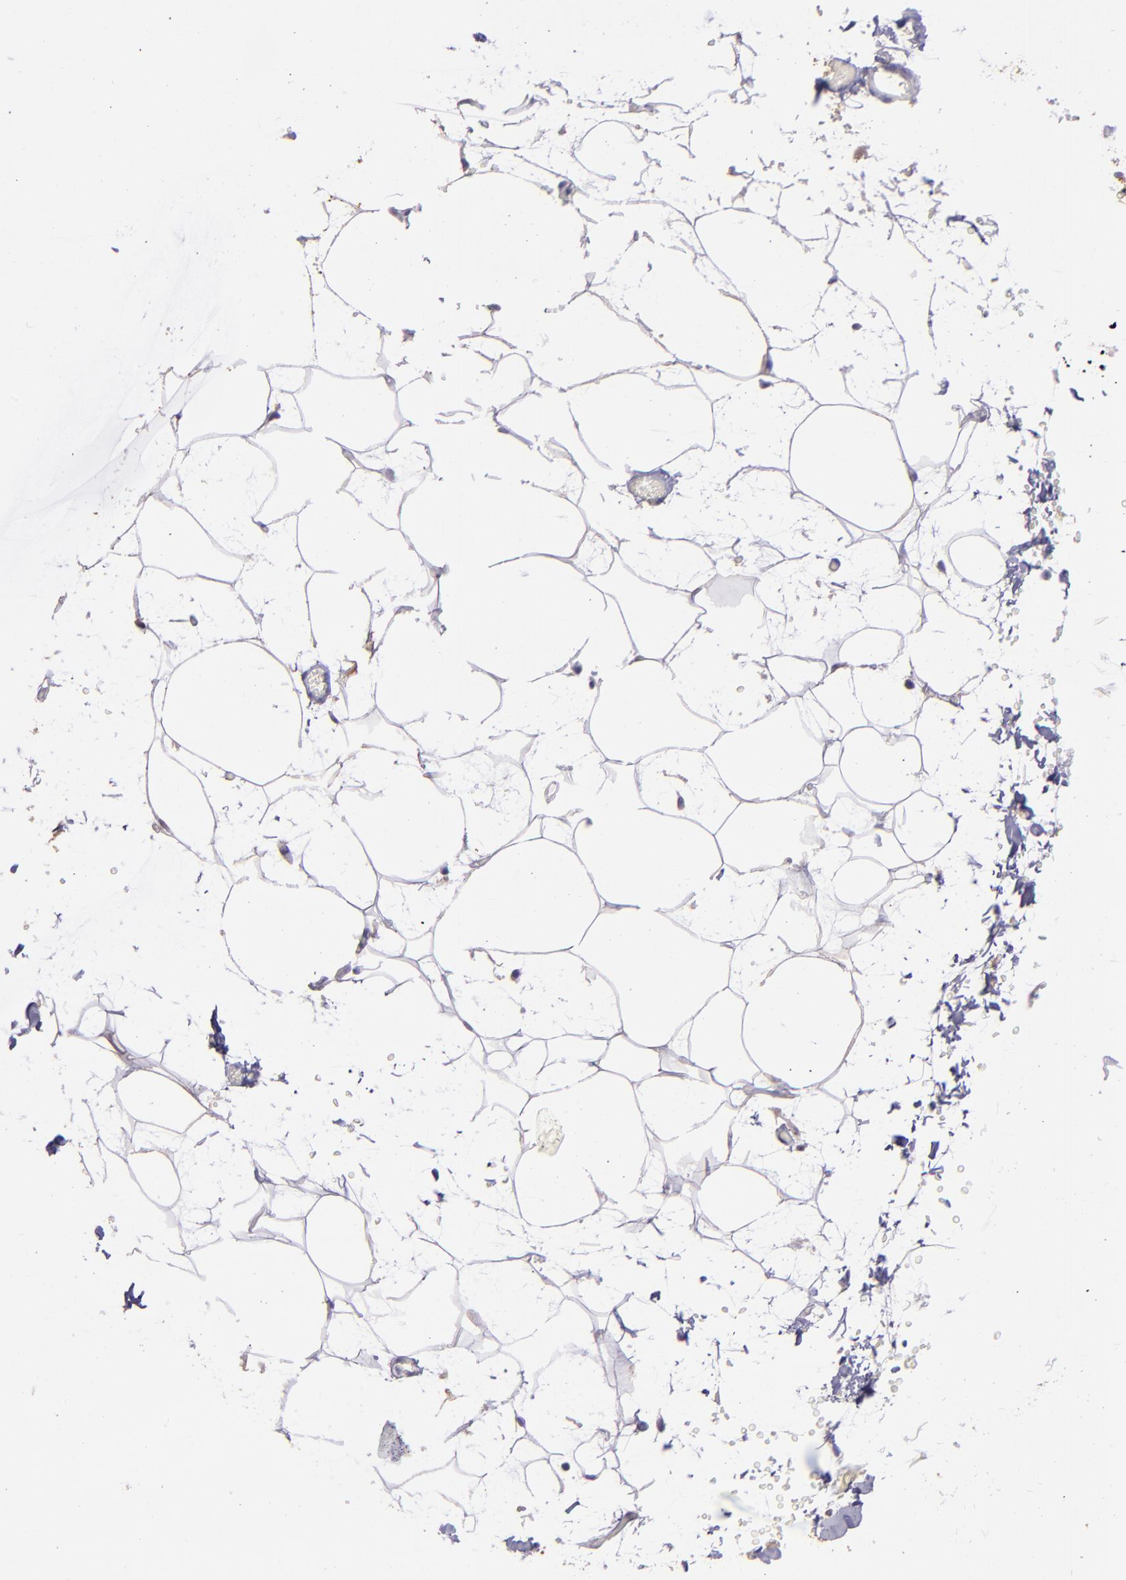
{"staining": {"intensity": "negative", "quantity": "none", "location": "none"}, "tissue": "adipose tissue", "cell_type": "Adipocytes", "image_type": "normal", "snomed": [{"axis": "morphology", "description": "Normal tissue, NOS"}, {"axis": "topography", "description": "Soft tissue"}], "caption": "Immunohistochemical staining of benign adipose tissue demonstrates no significant positivity in adipocytes. (Immunohistochemistry, brightfield microscopy, high magnification).", "gene": "PAPPA", "patient": {"sex": "male", "age": 72}}